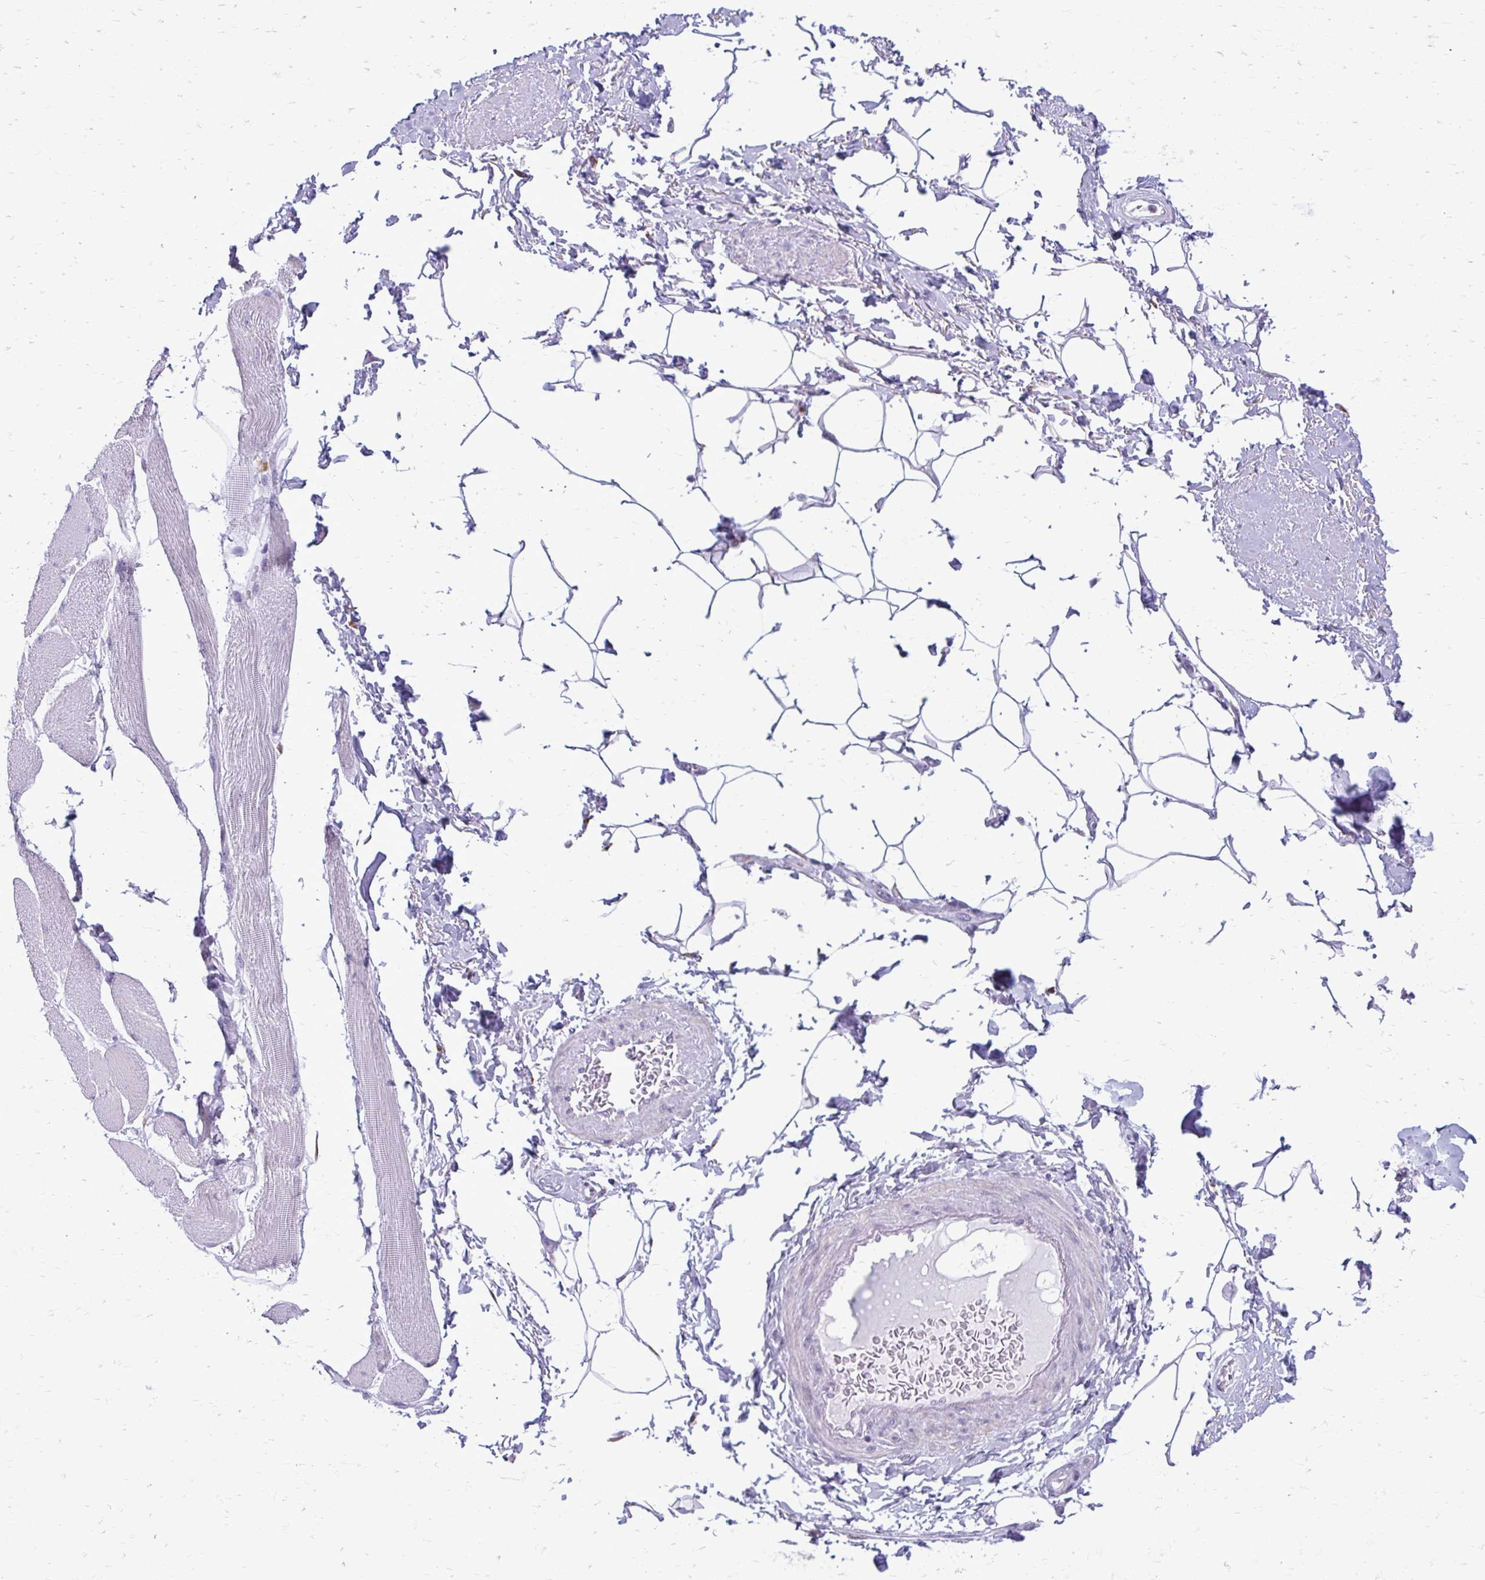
{"staining": {"intensity": "negative", "quantity": "none", "location": "none"}, "tissue": "adipose tissue", "cell_type": "Adipocytes", "image_type": "normal", "snomed": [{"axis": "morphology", "description": "Normal tissue, NOS"}, {"axis": "topography", "description": "Peripheral nerve tissue"}], "caption": "This is a histopathology image of immunohistochemistry (IHC) staining of unremarkable adipose tissue, which shows no expression in adipocytes. (IHC, brightfield microscopy, high magnification).", "gene": "PROSER1", "patient": {"sex": "male", "age": 51}}